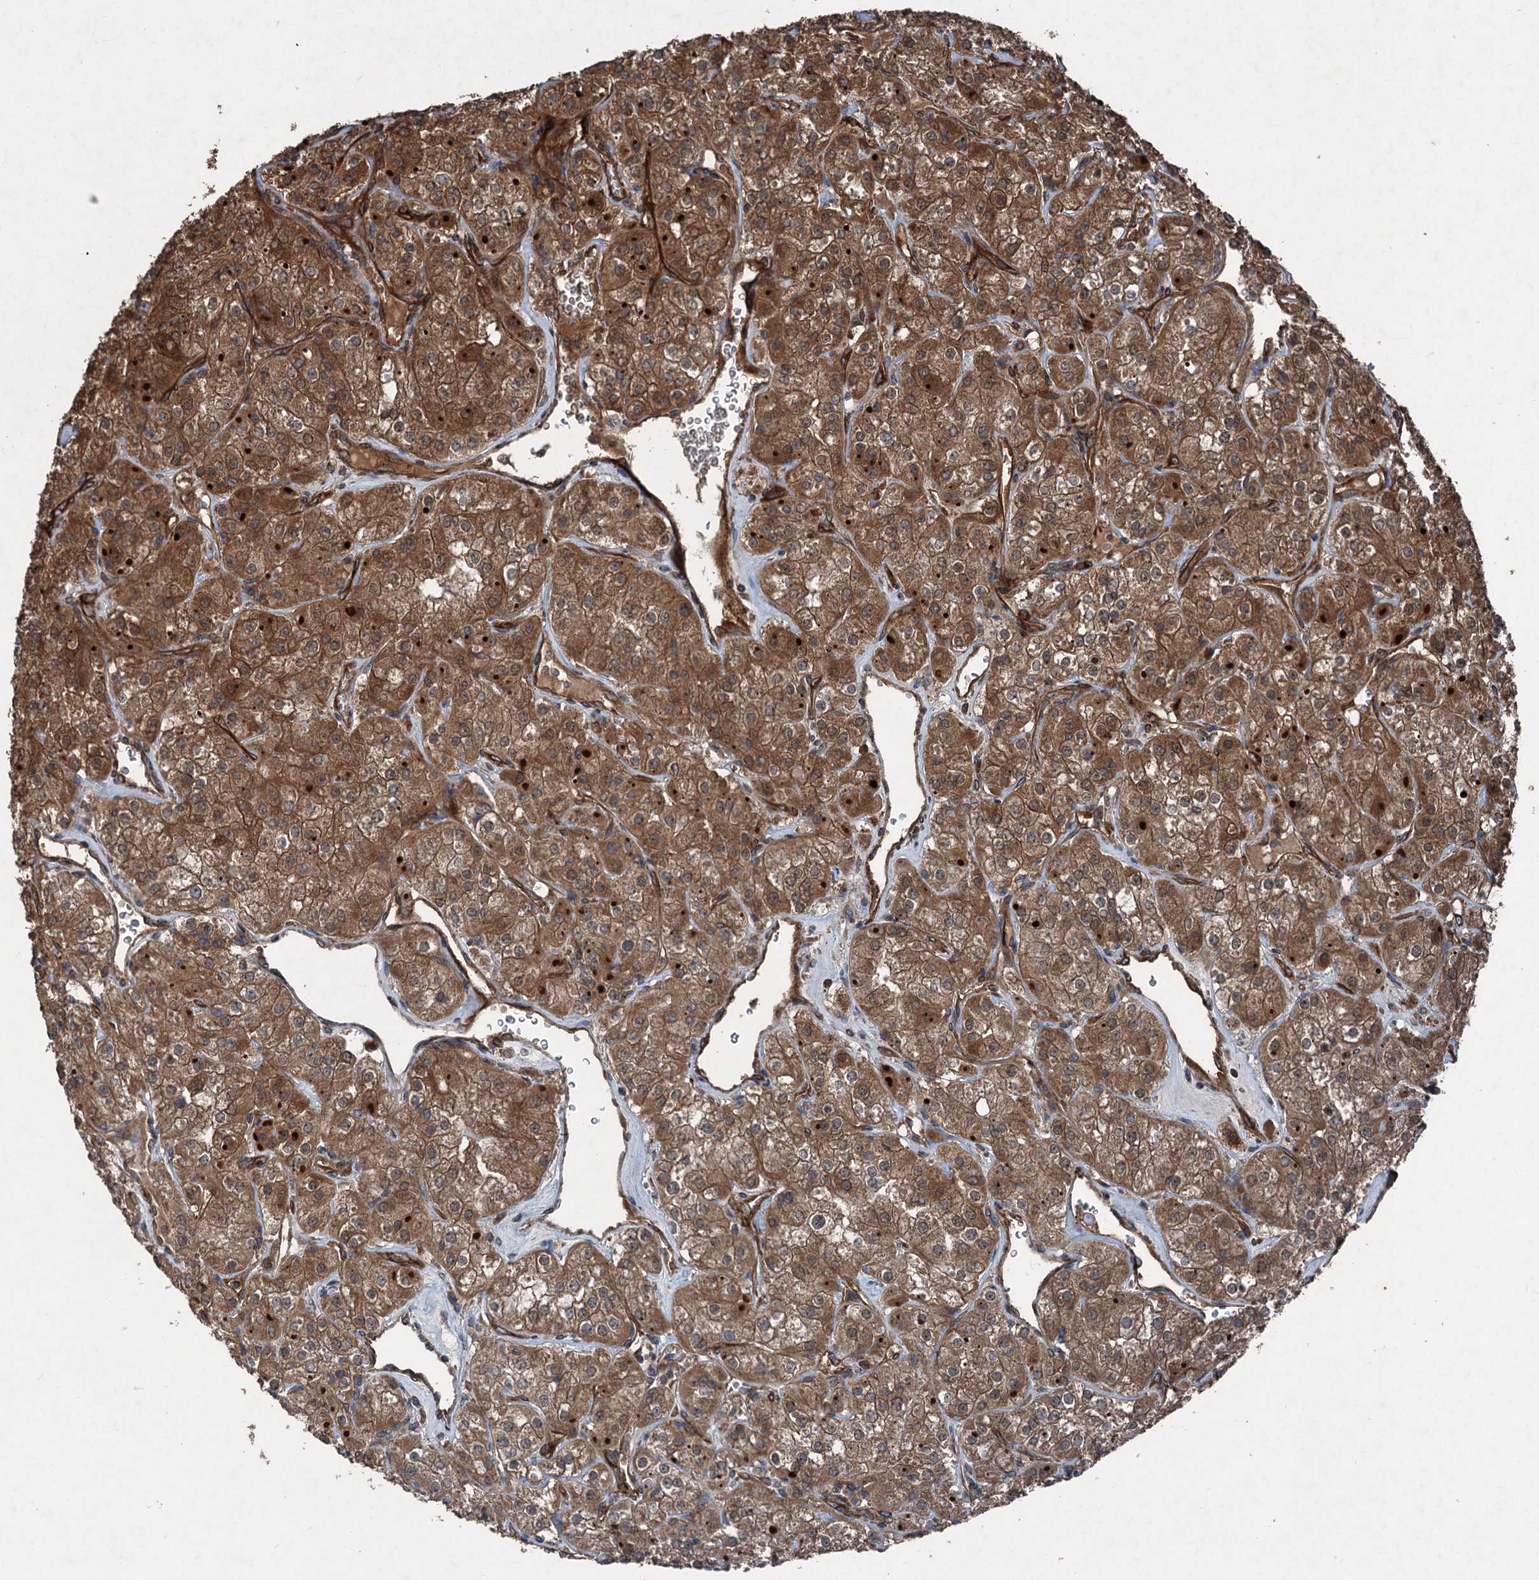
{"staining": {"intensity": "strong", "quantity": ">75%", "location": "cytoplasmic/membranous"}, "tissue": "renal cancer", "cell_type": "Tumor cells", "image_type": "cancer", "snomed": [{"axis": "morphology", "description": "Adenocarcinoma, NOS"}, {"axis": "topography", "description": "Kidney"}], "caption": "IHC (DAB (3,3'-diaminobenzidine)) staining of human renal cancer (adenocarcinoma) displays strong cytoplasmic/membranous protein positivity in approximately >75% of tumor cells.", "gene": "RNF214", "patient": {"sex": "male", "age": 77}}